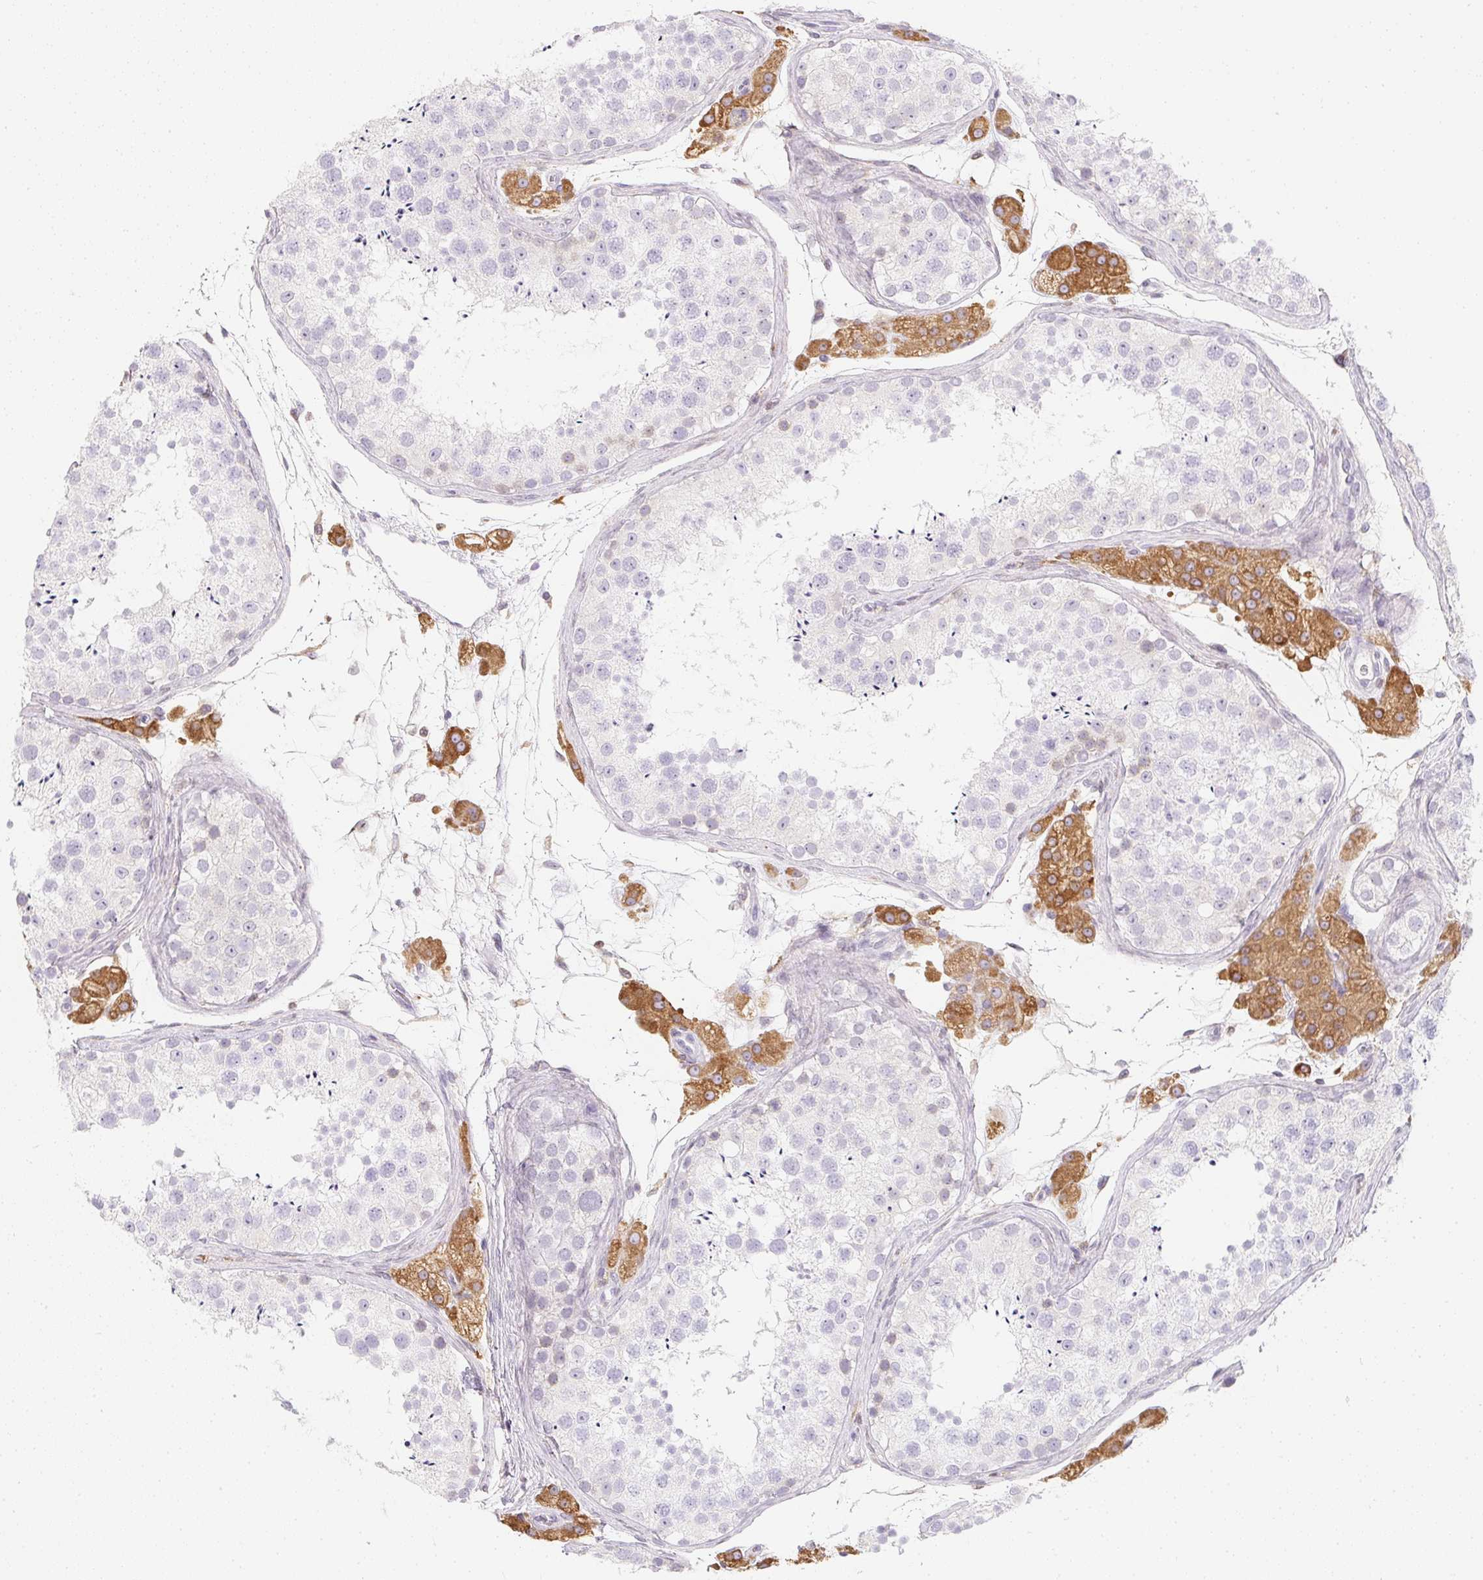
{"staining": {"intensity": "negative", "quantity": "none", "location": "none"}, "tissue": "testis", "cell_type": "Cells in seminiferous ducts", "image_type": "normal", "snomed": [{"axis": "morphology", "description": "Normal tissue, NOS"}, {"axis": "topography", "description": "Testis"}], "caption": "IHC micrograph of benign testis stained for a protein (brown), which demonstrates no expression in cells in seminiferous ducts.", "gene": "SOAT1", "patient": {"sex": "male", "age": 41}}